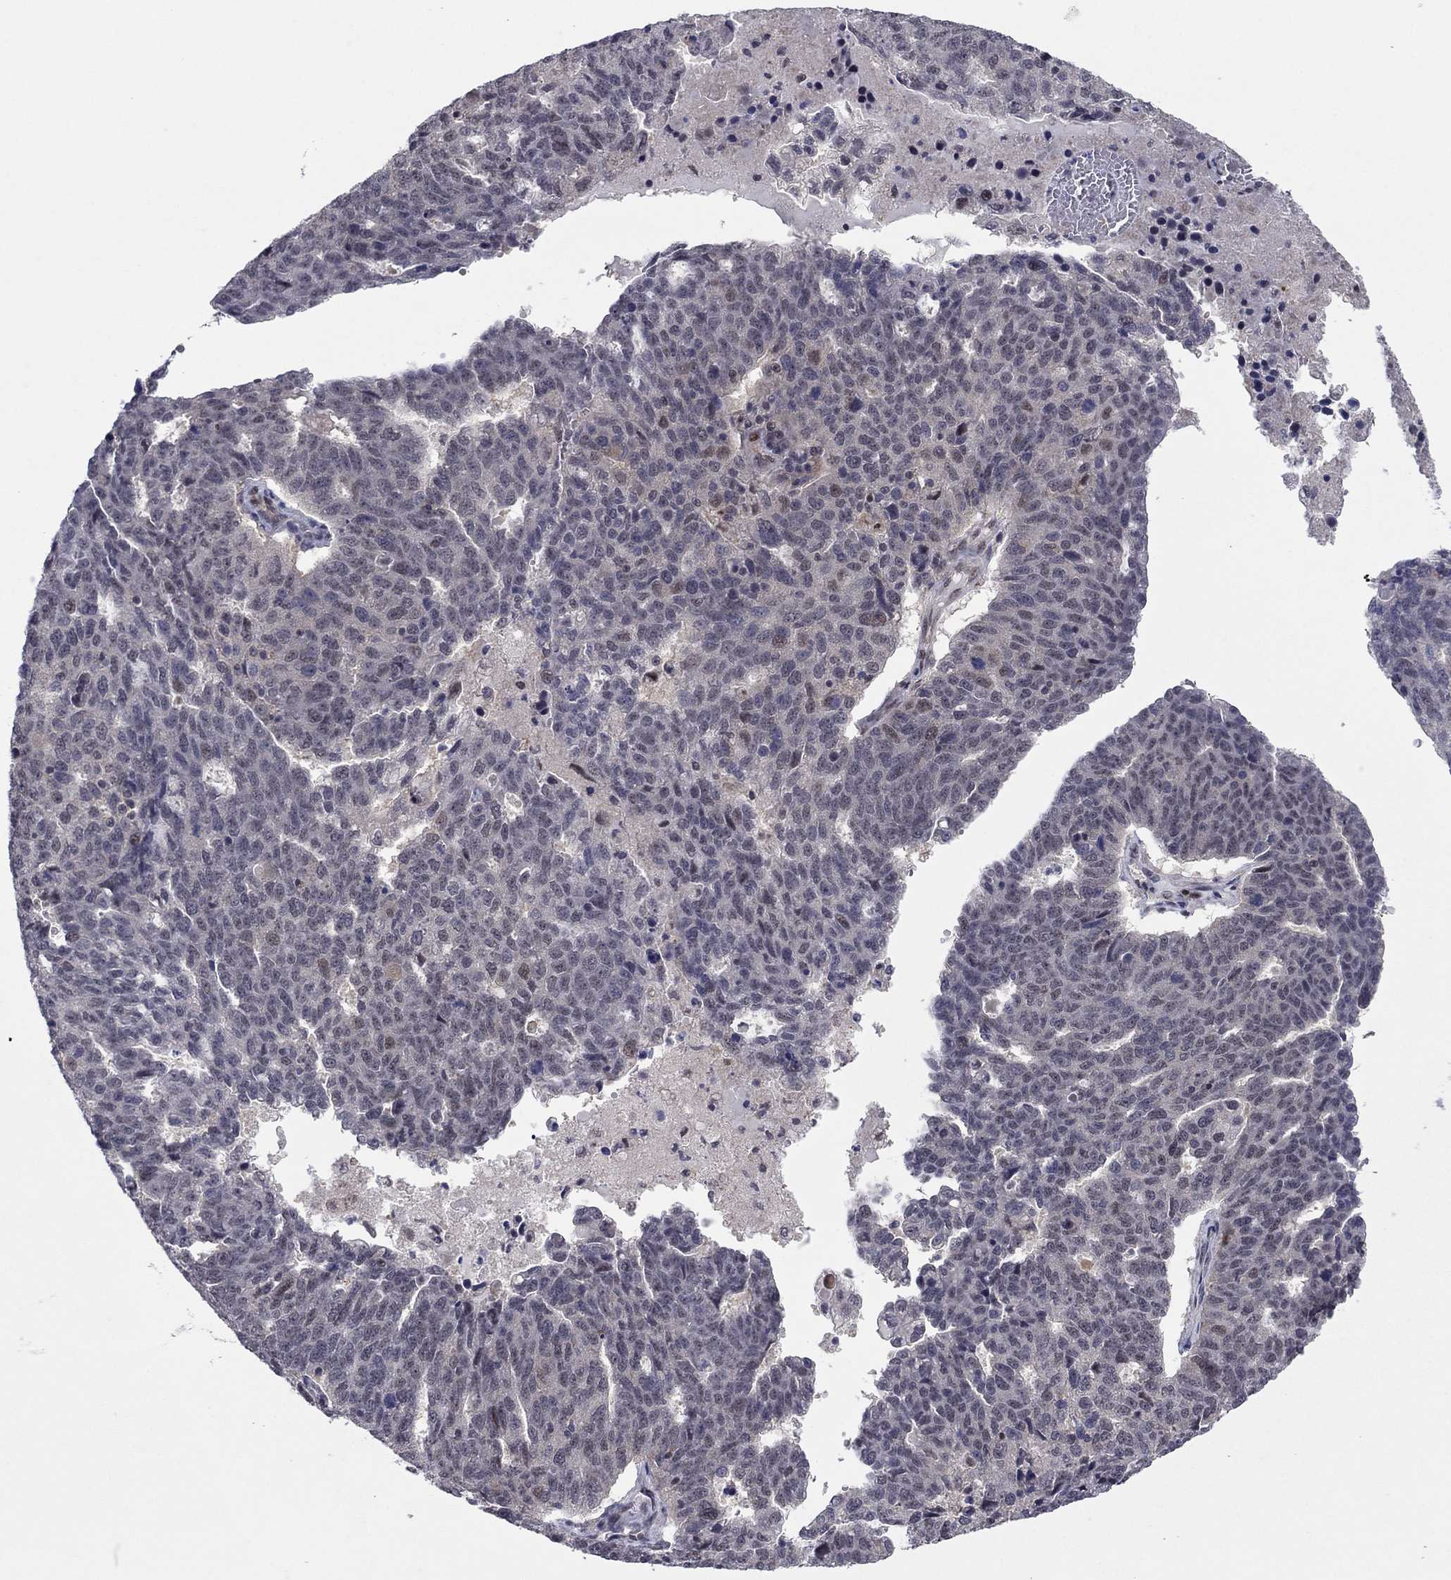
{"staining": {"intensity": "negative", "quantity": "none", "location": "none"}, "tissue": "ovarian cancer", "cell_type": "Tumor cells", "image_type": "cancer", "snomed": [{"axis": "morphology", "description": "Cystadenocarcinoma, serous, NOS"}, {"axis": "topography", "description": "Ovary"}], "caption": "Tumor cells are negative for protein expression in human ovarian cancer.", "gene": "PSMC1", "patient": {"sex": "female", "age": 71}}